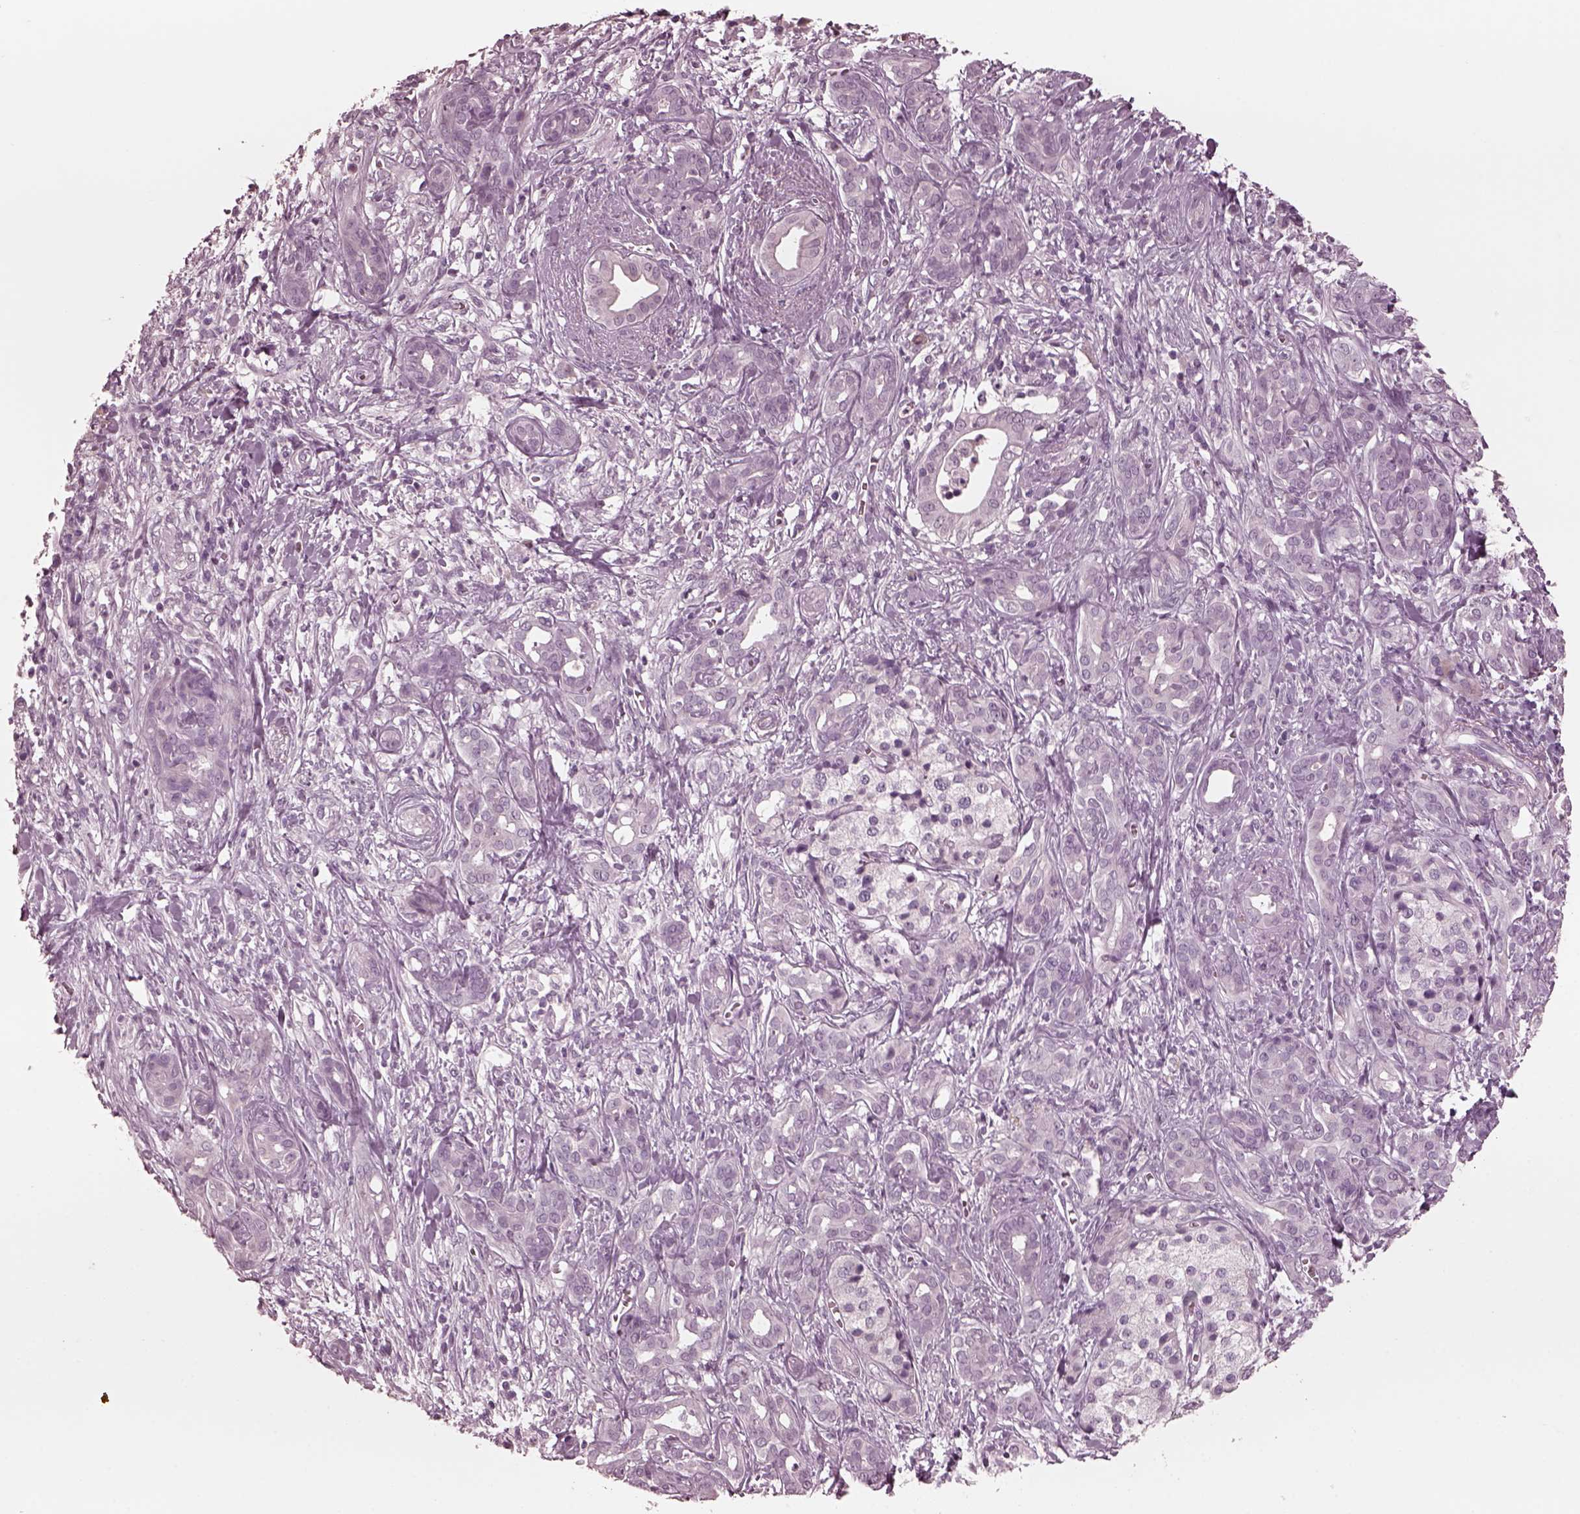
{"staining": {"intensity": "negative", "quantity": "none", "location": "none"}, "tissue": "pancreatic cancer", "cell_type": "Tumor cells", "image_type": "cancer", "snomed": [{"axis": "morphology", "description": "Adenocarcinoma, NOS"}, {"axis": "topography", "description": "Pancreas"}], "caption": "The immunohistochemistry (IHC) photomicrograph has no significant positivity in tumor cells of adenocarcinoma (pancreatic) tissue.", "gene": "CGA", "patient": {"sex": "male", "age": 61}}